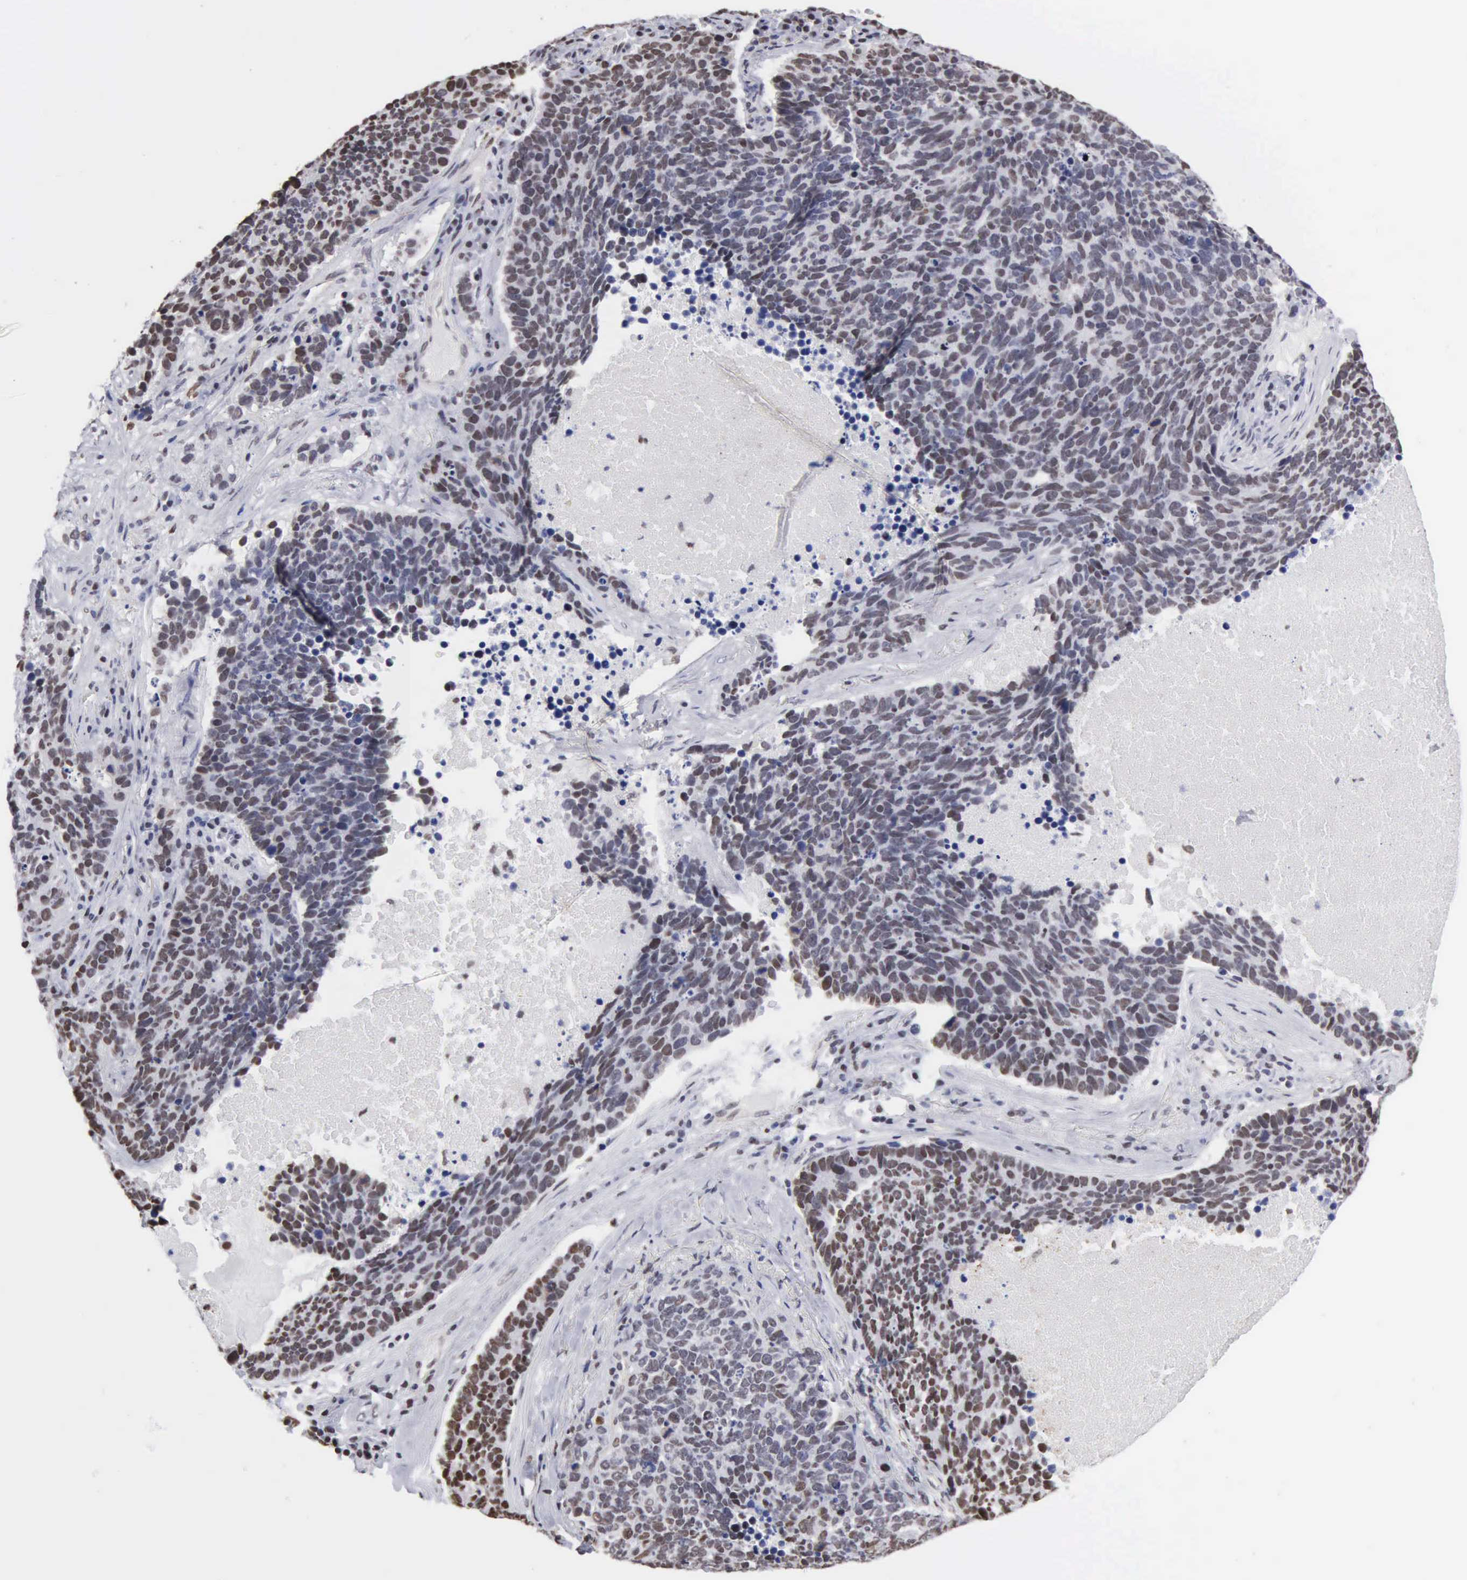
{"staining": {"intensity": "weak", "quantity": "25%-75%", "location": "nuclear"}, "tissue": "lung cancer", "cell_type": "Tumor cells", "image_type": "cancer", "snomed": [{"axis": "morphology", "description": "Neoplasm, malignant, NOS"}, {"axis": "topography", "description": "Lung"}], "caption": "Immunohistochemistry (IHC) of human lung cancer (neoplasm (malignant)) reveals low levels of weak nuclear positivity in approximately 25%-75% of tumor cells.", "gene": "CCNG1", "patient": {"sex": "female", "age": 75}}